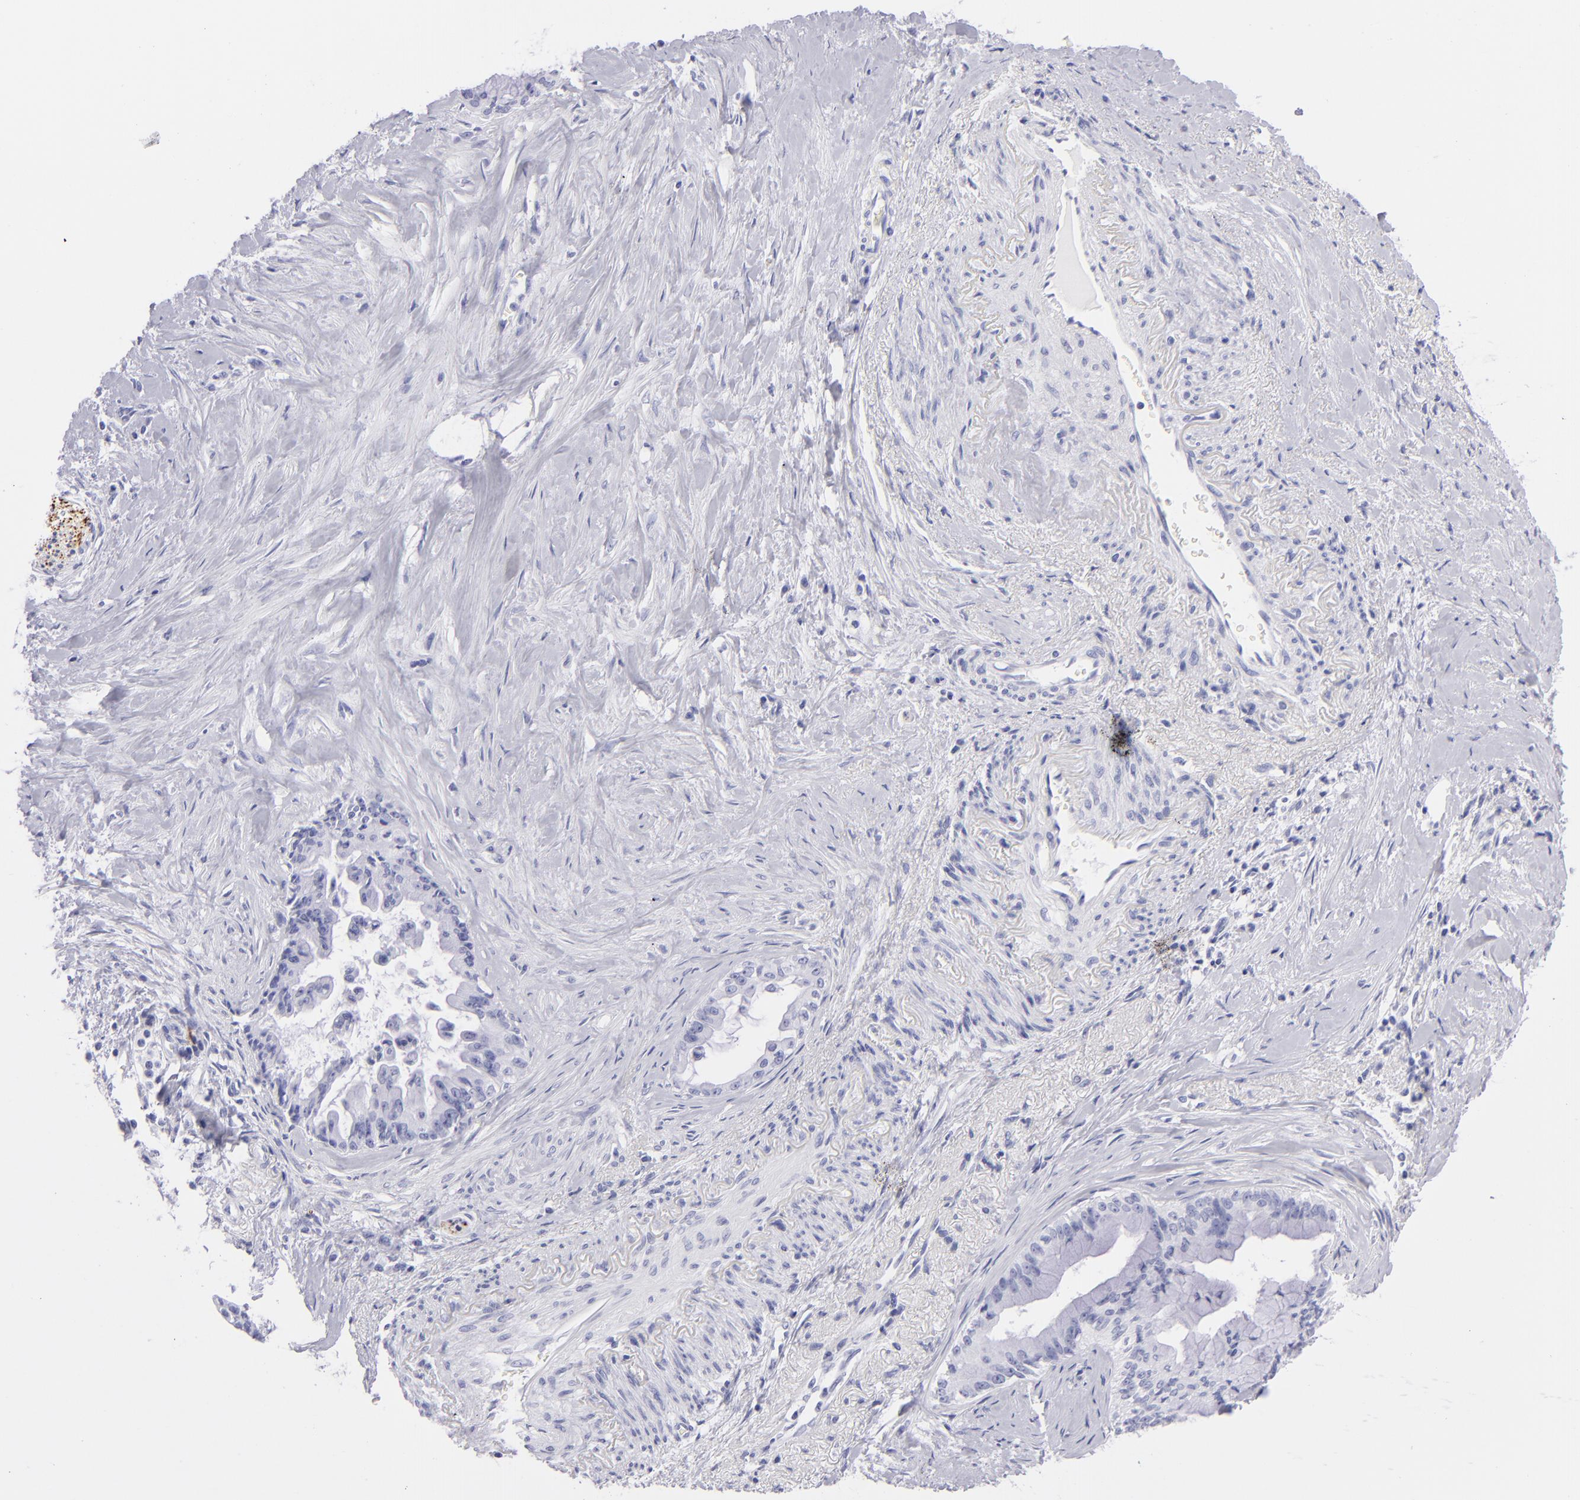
{"staining": {"intensity": "negative", "quantity": "none", "location": "none"}, "tissue": "pancreatic cancer", "cell_type": "Tumor cells", "image_type": "cancer", "snomed": [{"axis": "morphology", "description": "Adenocarcinoma, NOS"}, {"axis": "topography", "description": "Pancreas"}], "caption": "This image is of pancreatic adenocarcinoma stained with immunohistochemistry (IHC) to label a protein in brown with the nuclei are counter-stained blue. There is no staining in tumor cells.", "gene": "PRPH", "patient": {"sex": "male", "age": 59}}